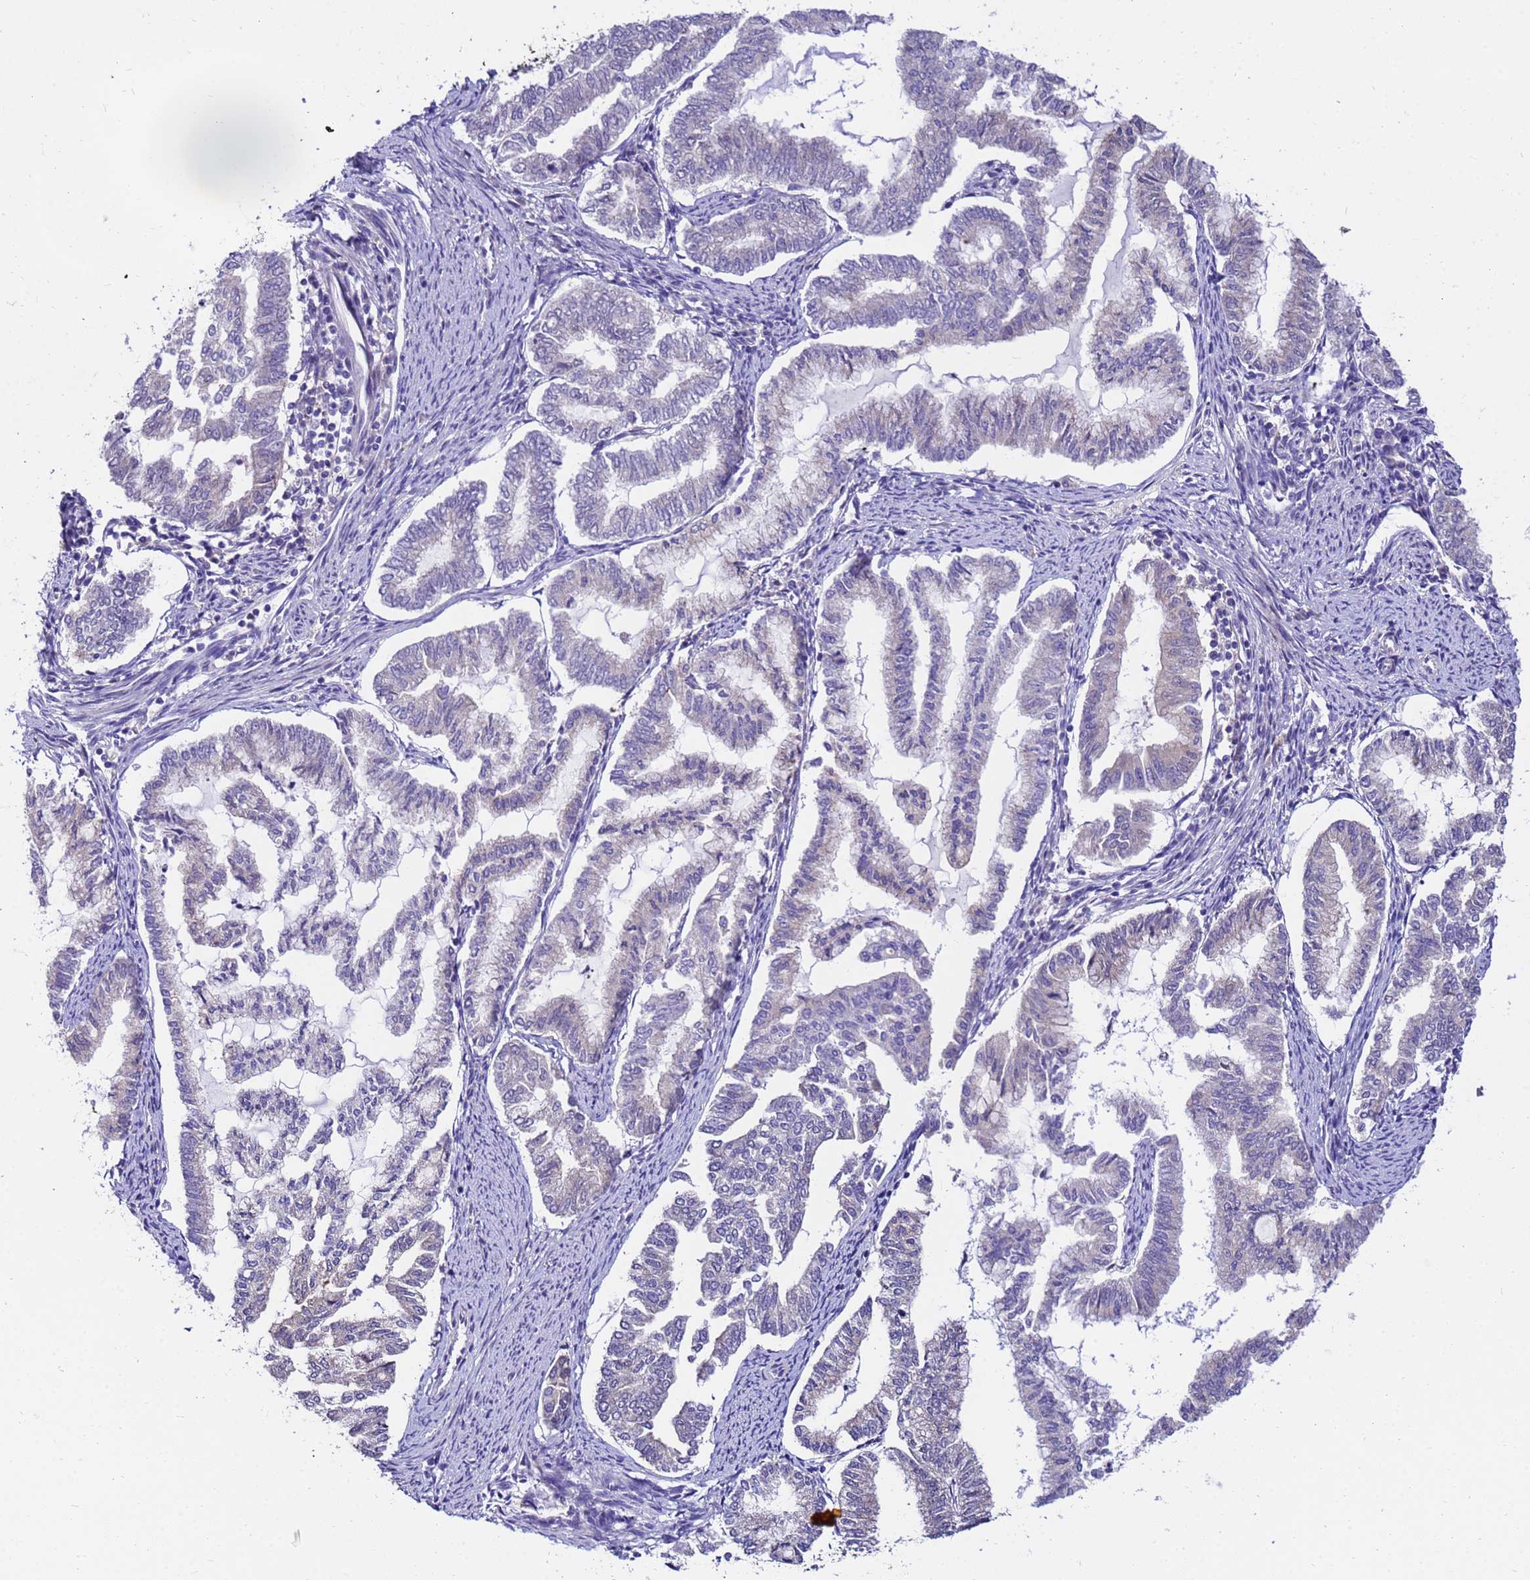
{"staining": {"intensity": "negative", "quantity": "none", "location": "none"}, "tissue": "endometrial cancer", "cell_type": "Tumor cells", "image_type": "cancer", "snomed": [{"axis": "morphology", "description": "Adenocarcinoma, NOS"}, {"axis": "topography", "description": "Endometrium"}], "caption": "IHC of human endometrial cancer reveals no expression in tumor cells. (DAB (3,3'-diaminobenzidine) immunohistochemistry visualized using brightfield microscopy, high magnification).", "gene": "GET3", "patient": {"sex": "female", "age": 79}}